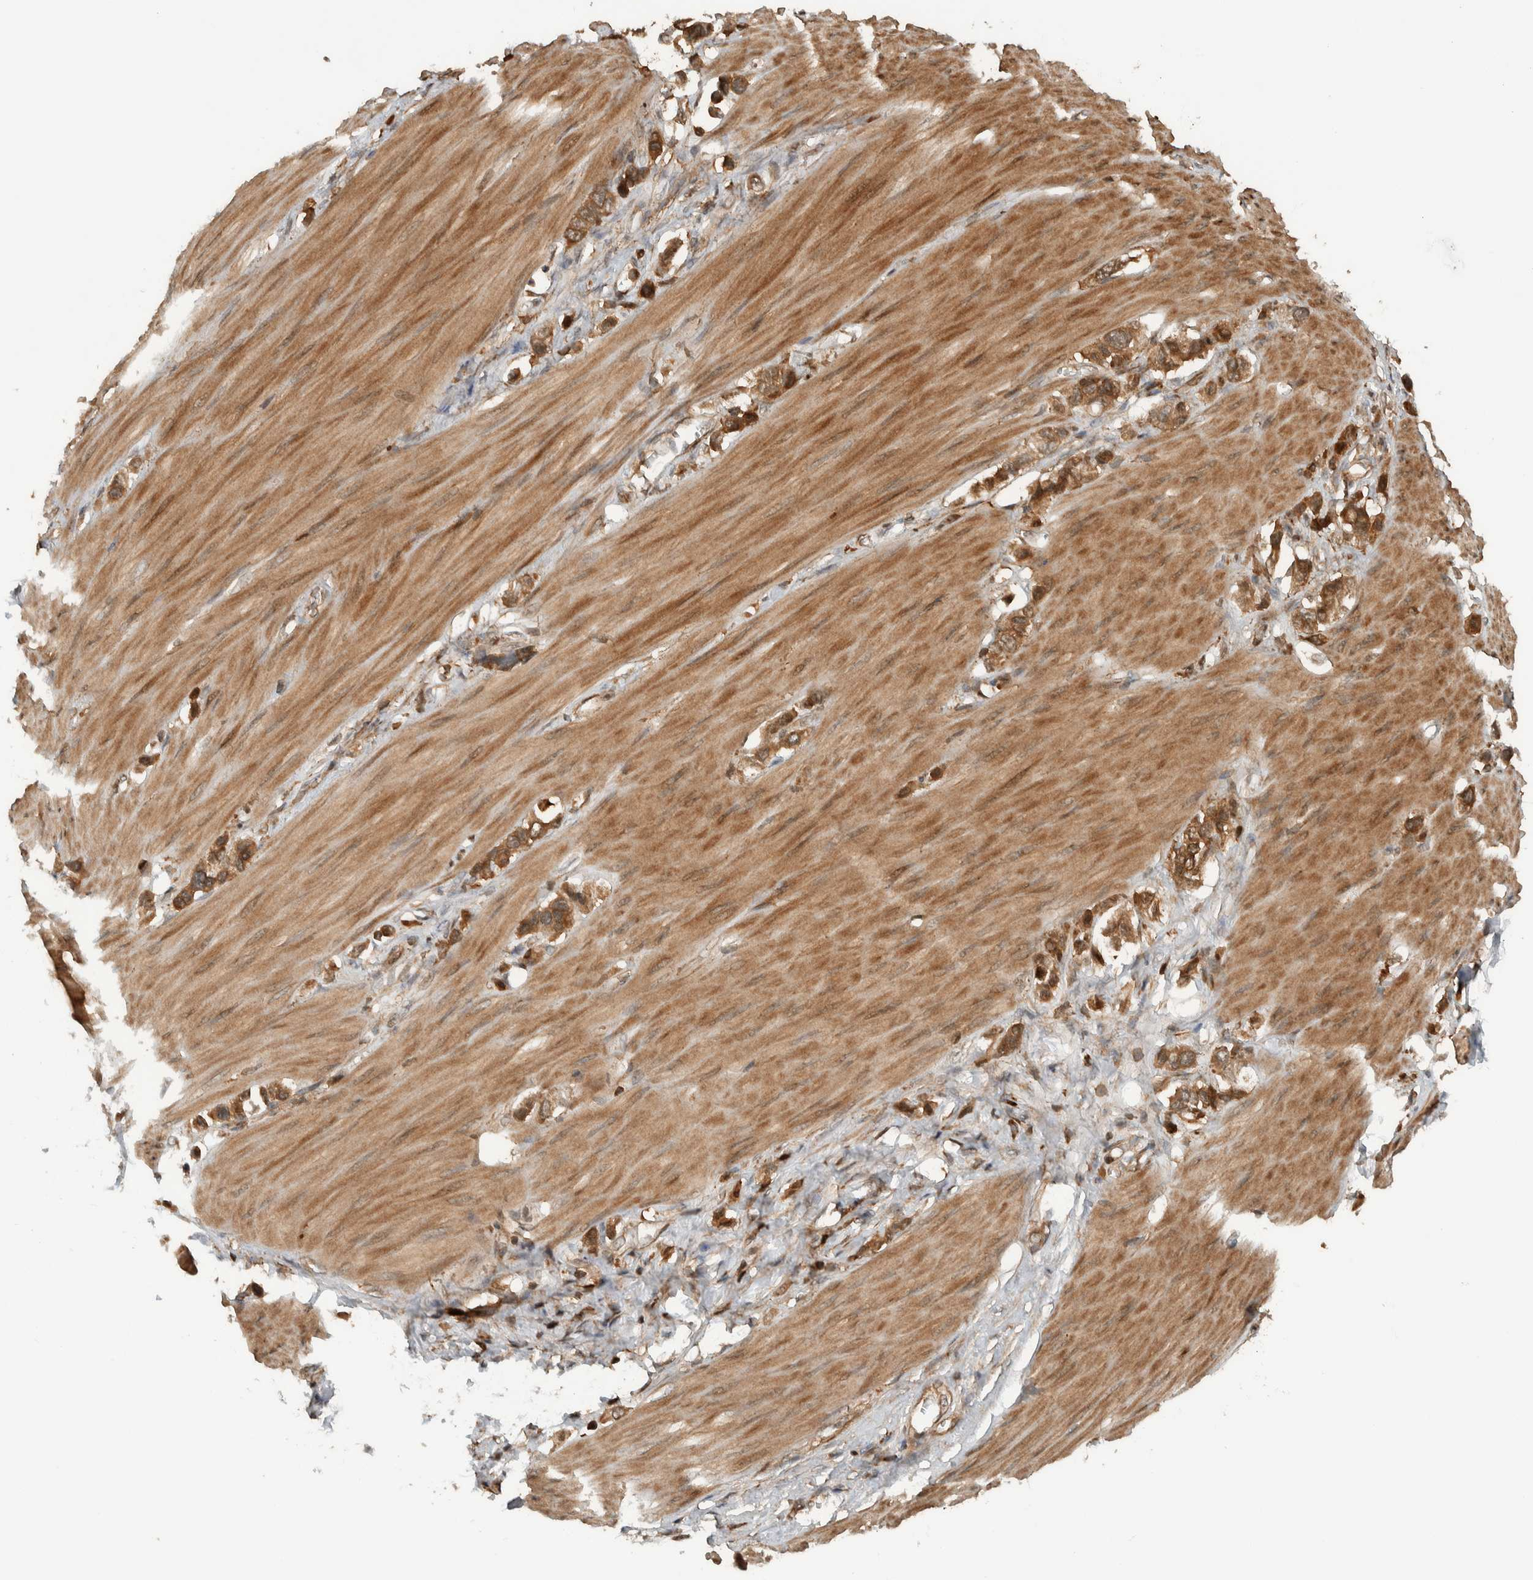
{"staining": {"intensity": "moderate", "quantity": ">75%", "location": "cytoplasmic/membranous"}, "tissue": "stomach cancer", "cell_type": "Tumor cells", "image_type": "cancer", "snomed": [{"axis": "morphology", "description": "Adenocarcinoma, NOS"}, {"axis": "topography", "description": "Stomach"}], "caption": "Protein expression analysis of stomach cancer (adenocarcinoma) shows moderate cytoplasmic/membranous positivity in approximately >75% of tumor cells.", "gene": "CNTROB", "patient": {"sex": "female", "age": 65}}